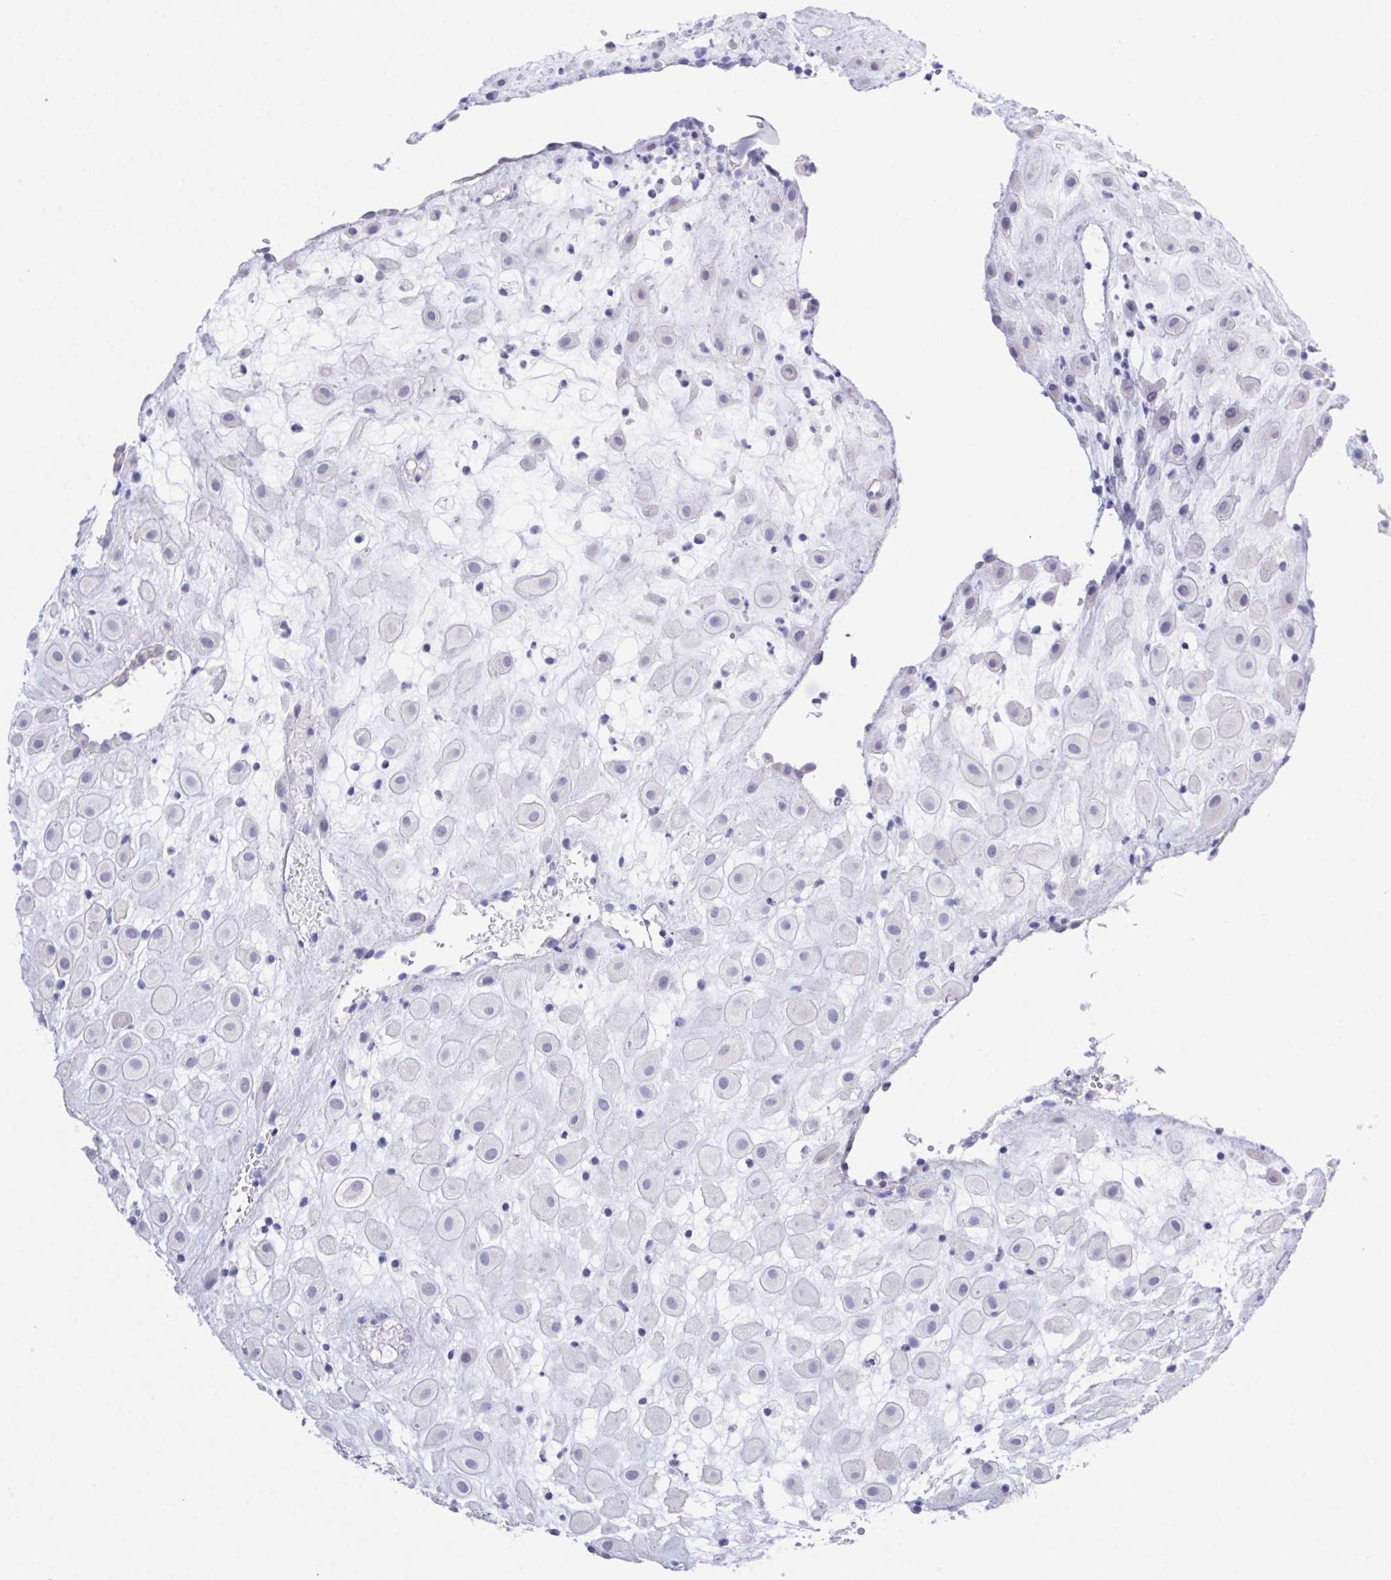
{"staining": {"intensity": "negative", "quantity": "none", "location": "none"}, "tissue": "placenta", "cell_type": "Decidual cells", "image_type": "normal", "snomed": [{"axis": "morphology", "description": "Normal tissue, NOS"}, {"axis": "topography", "description": "Placenta"}], "caption": "This image is of benign placenta stained with IHC to label a protein in brown with the nuclei are counter-stained blue. There is no positivity in decidual cells.", "gene": "PRG3", "patient": {"sex": "female", "age": 24}}